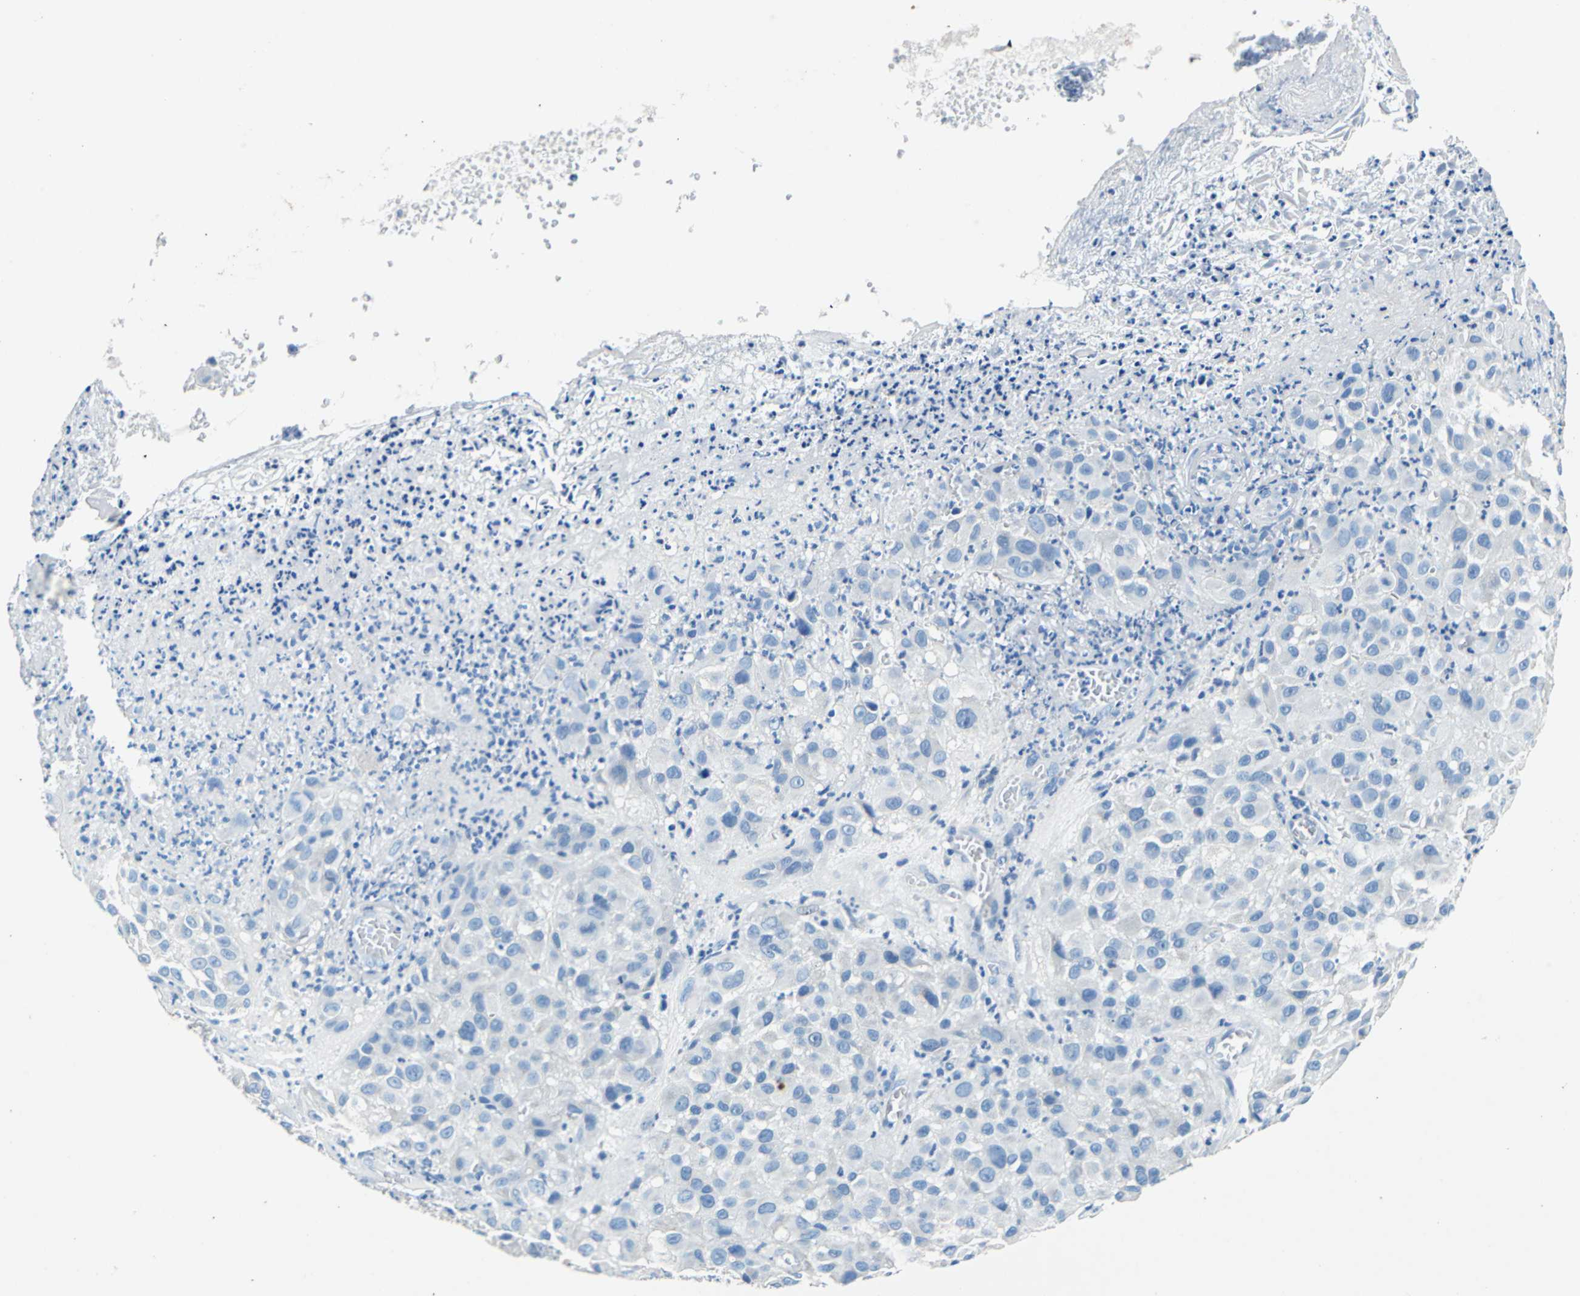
{"staining": {"intensity": "negative", "quantity": "none", "location": "none"}, "tissue": "melanoma", "cell_type": "Tumor cells", "image_type": "cancer", "snomed": [{"axis": "morphology", "description": "Malignant melanoma, NOS"}, {"axis": "topography", "description": "Skin"}], "caption": "There is no significant staining in tumor cells of melanoma.", "gene": "TEX264", "patient": {"sex": "female", "age": 21}}